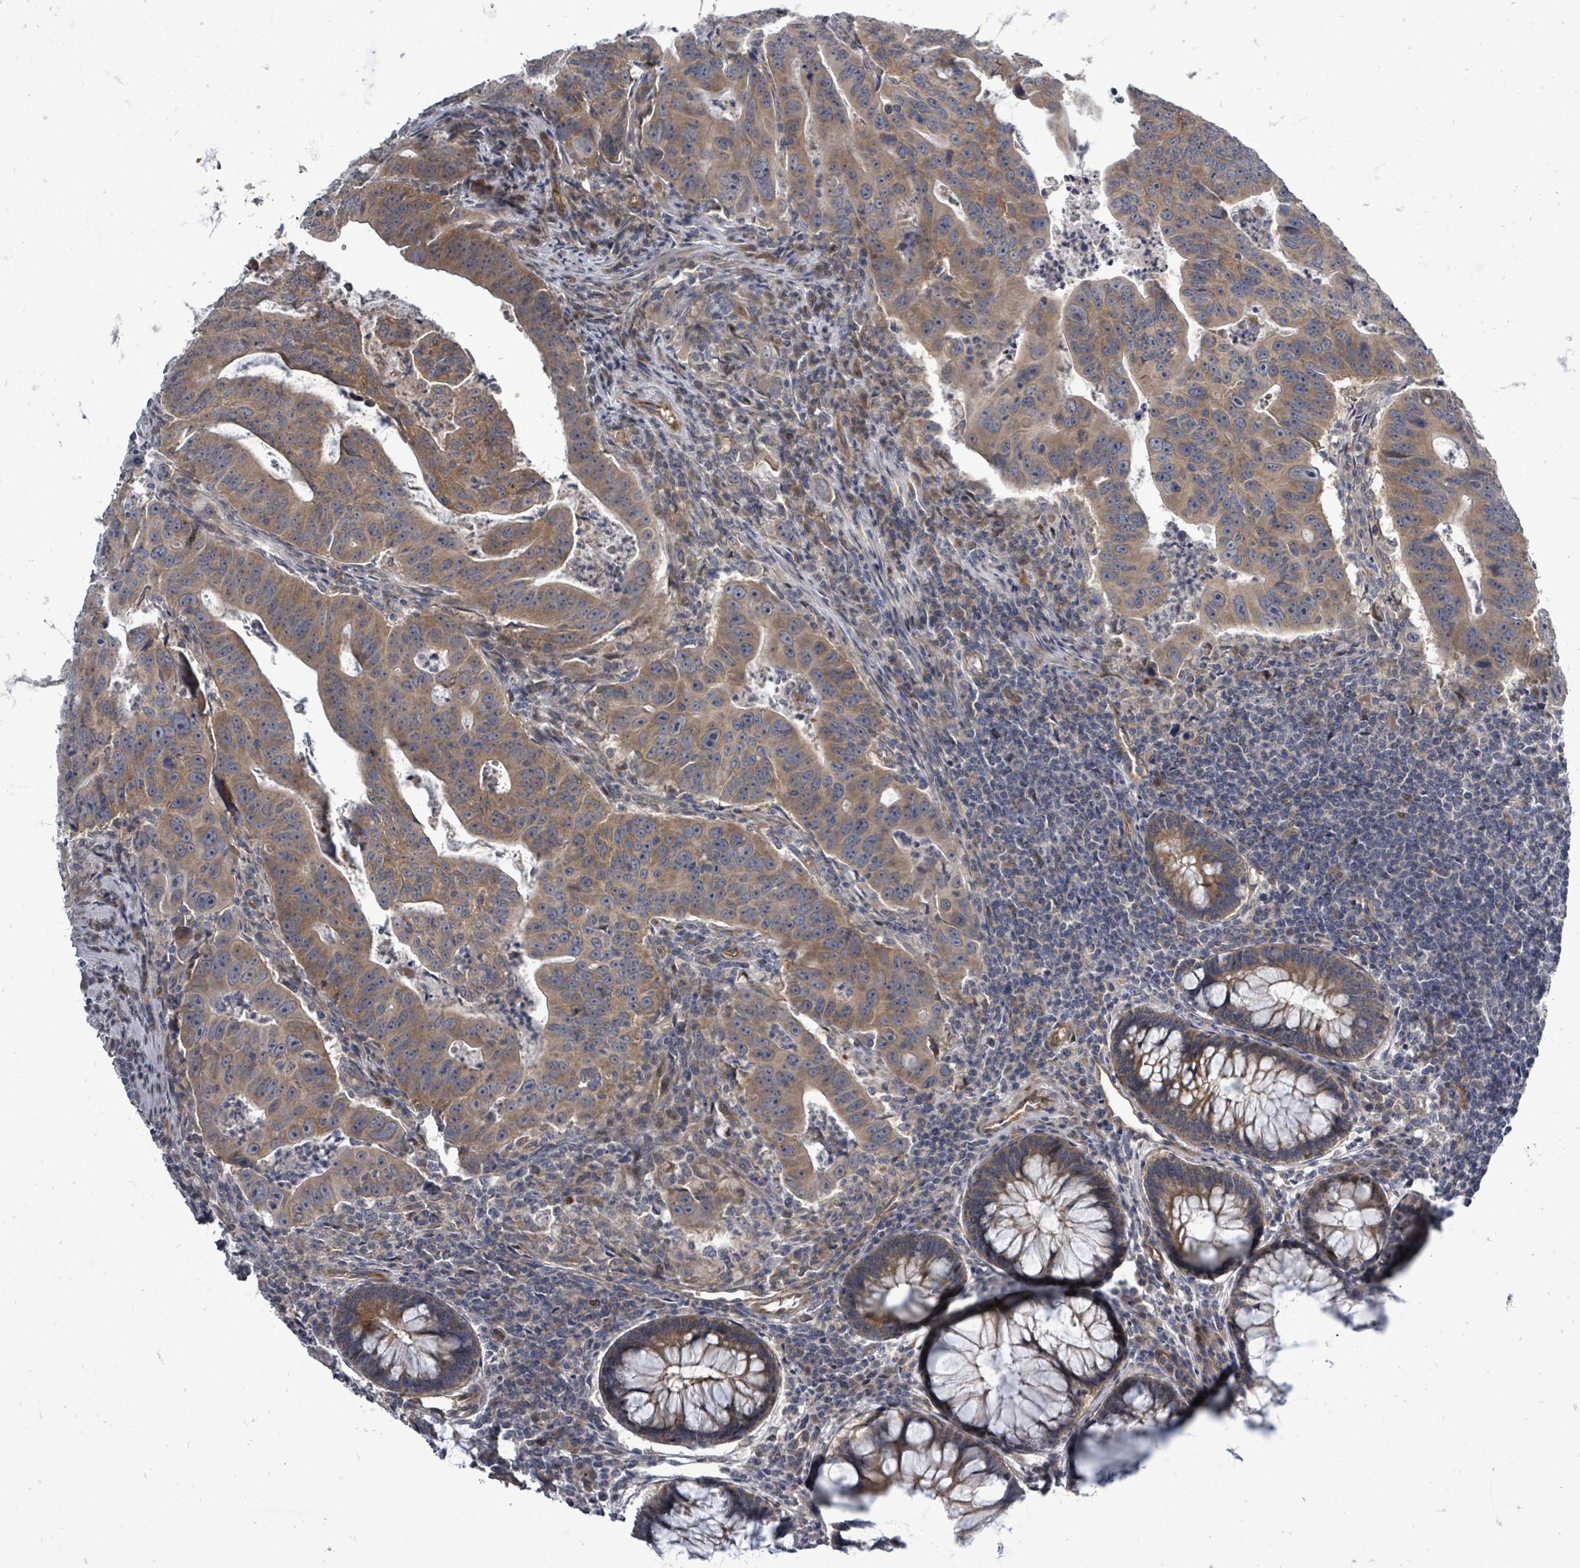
{"staining": {"intensity": "moderate", "quantity": ">75%", "location": "cytoplasmic/membranous"}, "tissue": "colorectal cancer", "cell_type": "Tumor cells", "image_type": "cancer", "snomed": [{"axis": "morphology", "description": "Adenocarcinoma, NOS"}, {"axis": "topography", "description": "Rectum"}], "caption": "Colorectal adenocarcinoma was stained to show a protein in brown. There is medium levels of moderate cytoplasmic/membranous staining in approximately >75% of tumor cells.", "gene": "RALGAPB", "patient": {"sex": "male", "age": 69}}